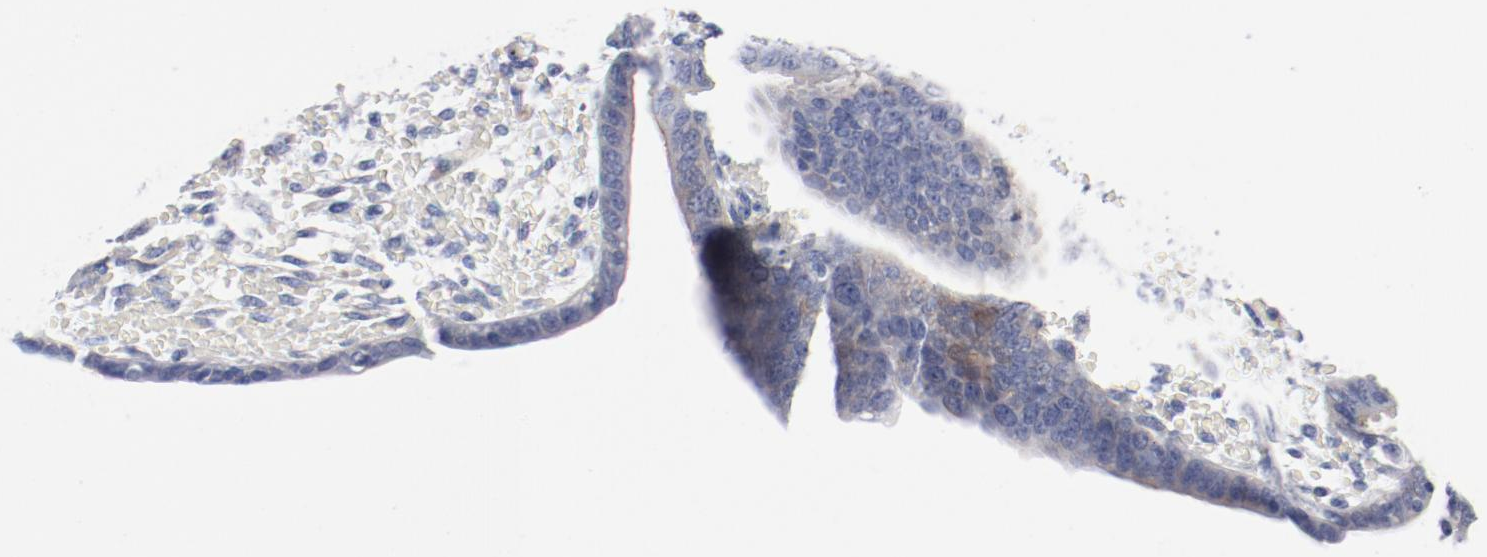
{"staining": {"intensity": "negative", "quantity": "none", "location": "none"}, "tissue": "endometrium", "cell_type": "Cells in endometrial stroma", "image_type": "normal", "snomed": [{"axis": "morphology", "description": "Normal tissue, NOS"}, {"axis": "topography", "description": "Endometrium"}], "caption": "Immunohistochemical staining of normal human endometrium reveals no significant expression in cells in endometrial stroma. (DAB immunohistochemistry (IHC), high magnification).", "gene": "SHANK3", "patient": {"sex": "female", "age": 42}}